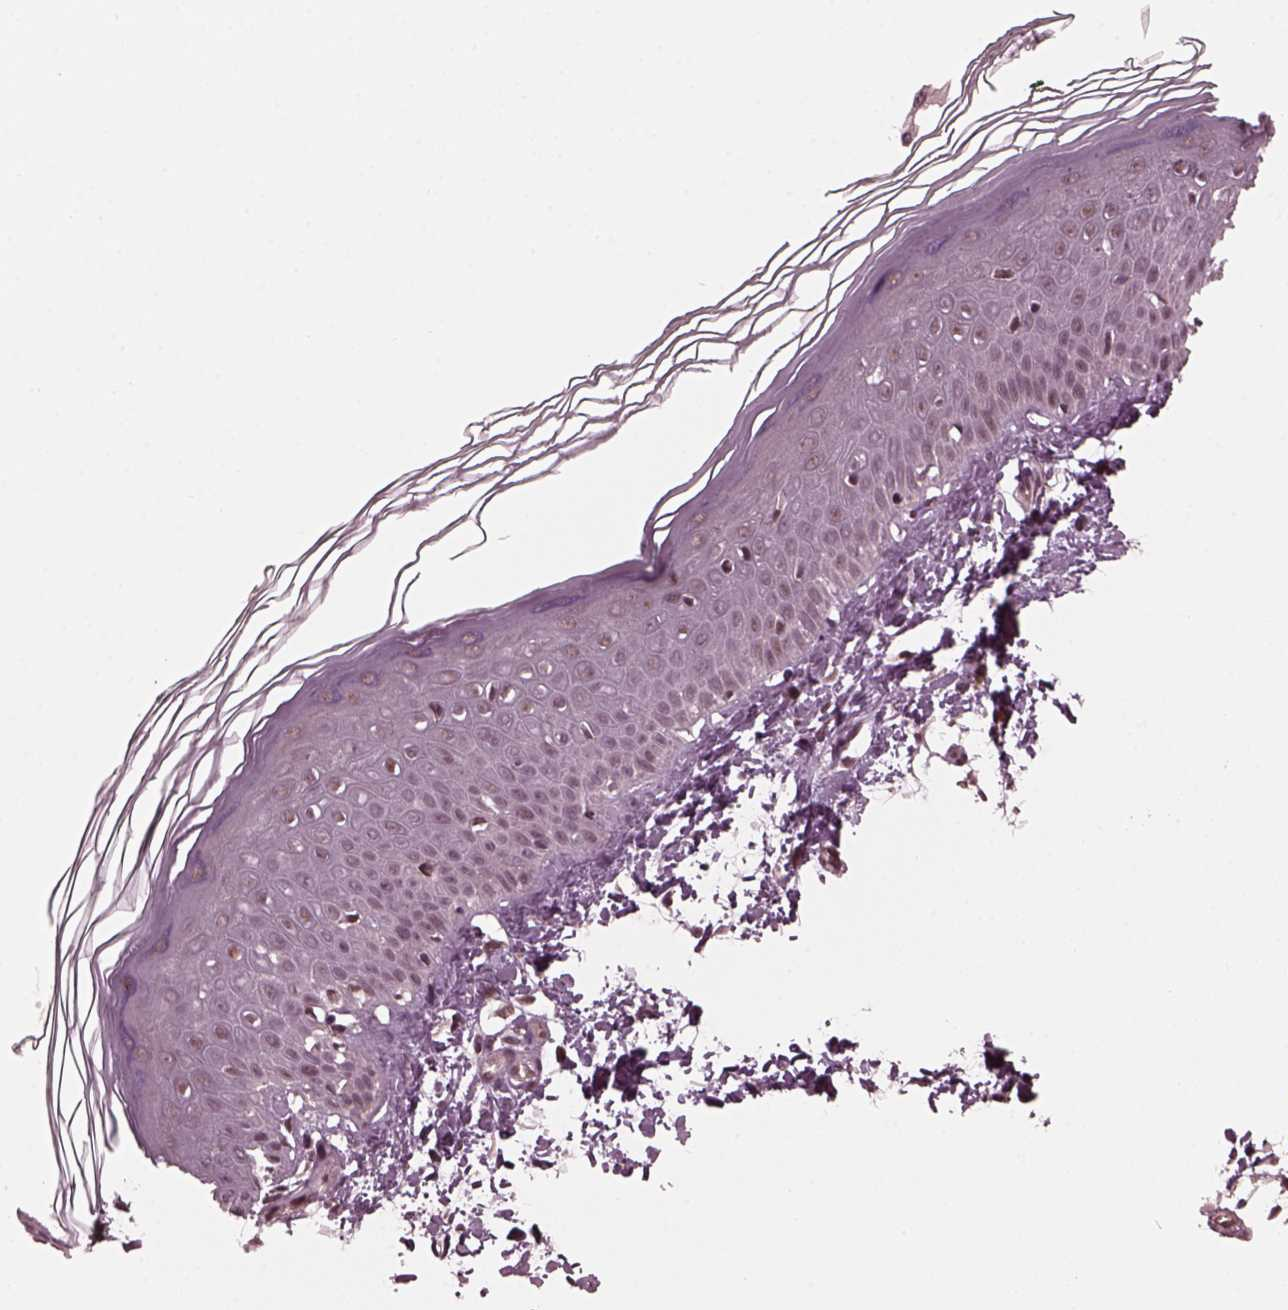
{"staining": {"intensity": "weak", "quantity": "<25%", "location": "nuclear"}, "tissue": "skin", "cell_type": "Fibroblasts", "image_type": "normal", "snomed": [{"axis": "morphology", "description": "Normal tissue, NOS"}, {"axis": "topography", "description": "Skin"}], "caption": "This is a image of IHC staining of benign skin, which shows no expression in fibroblasts. (DAB IHC visualized using brightfield microscopy, high magnification).", "gene": "TRIB3", "patient": {"sex": "female", "age": 62}}